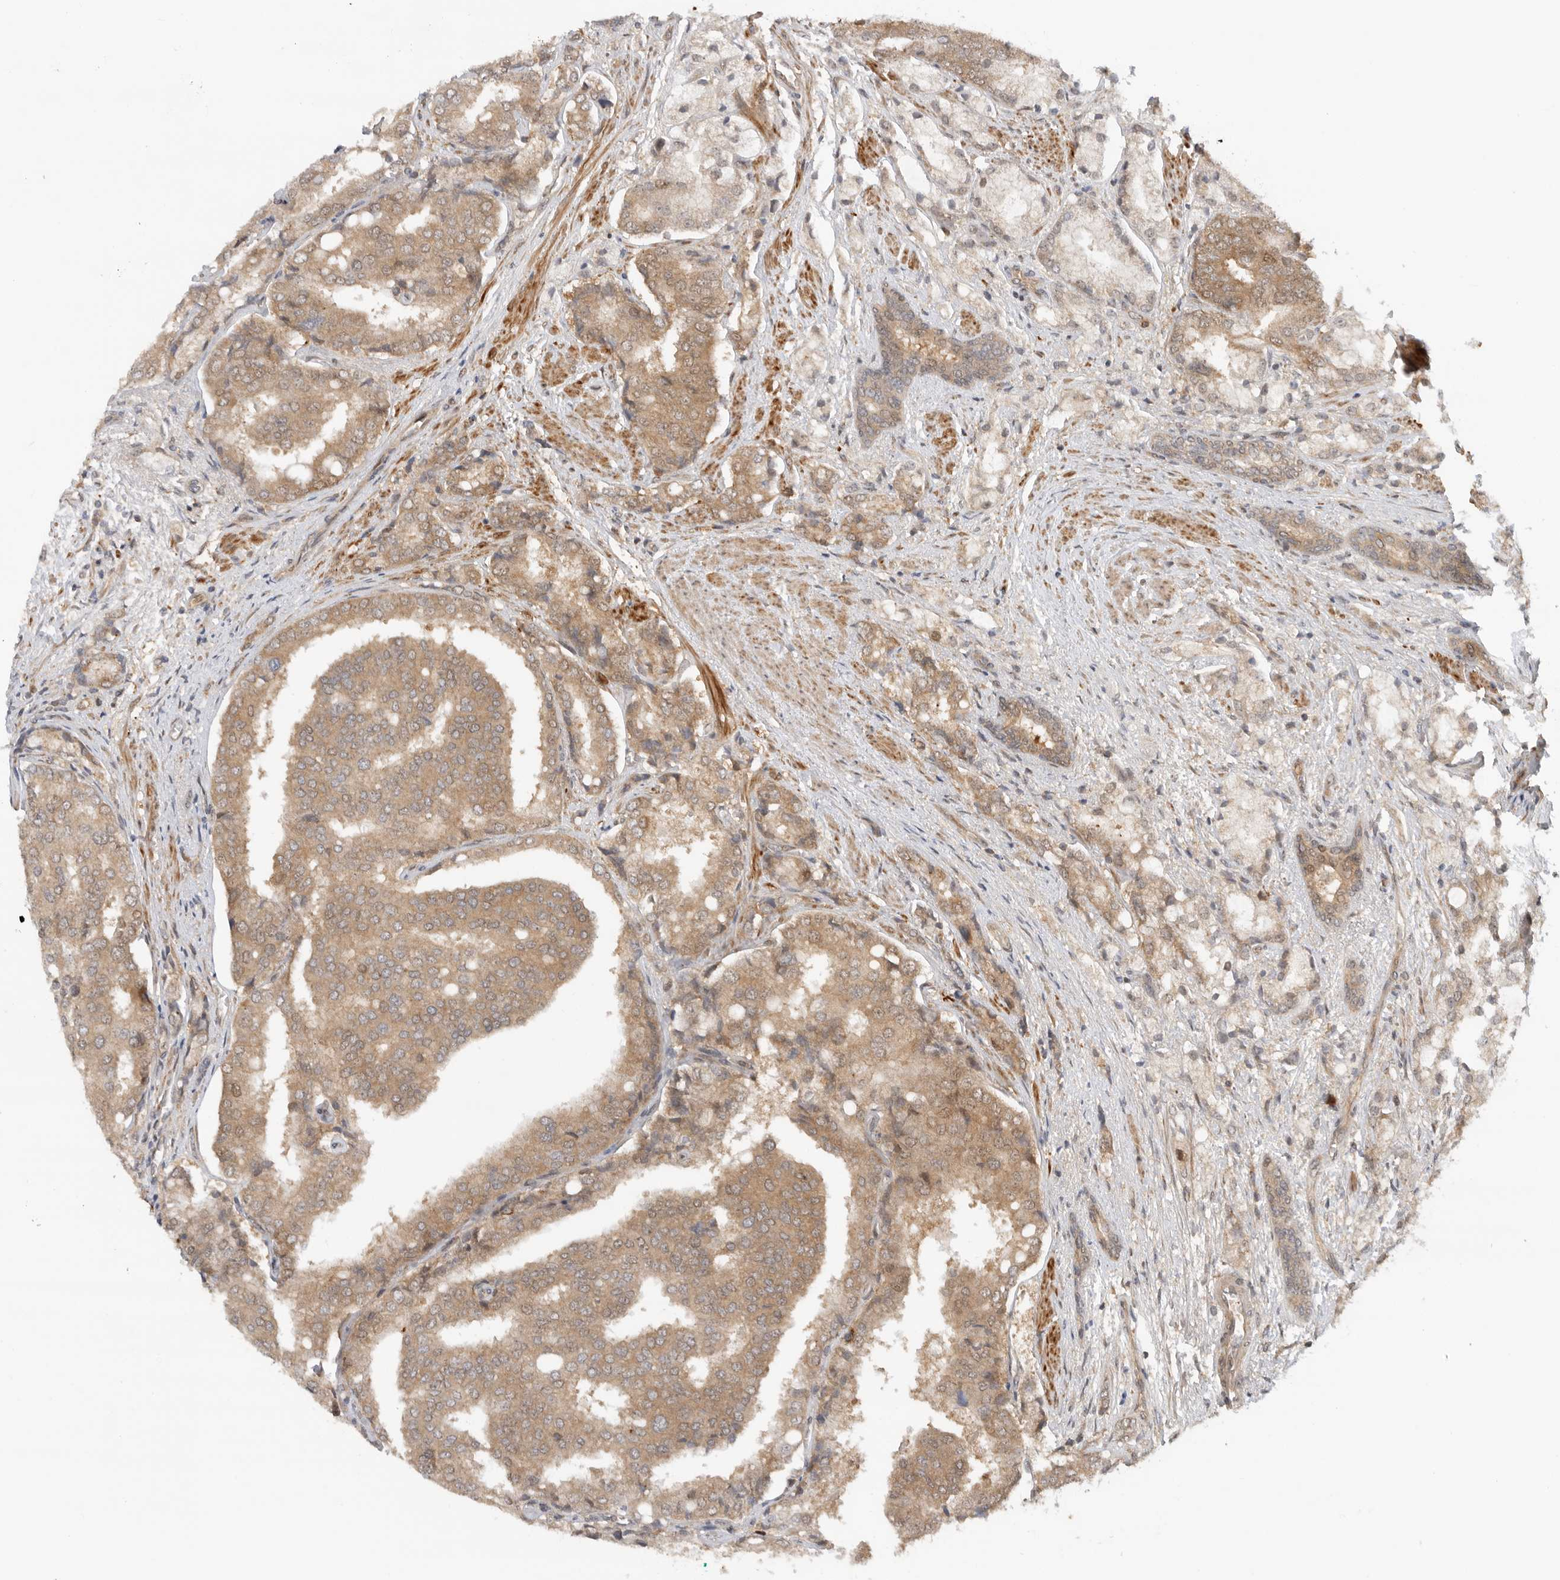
{"staining": {"intensity": "moderate", "quantity": ">75%", "location": "cytoplasmic/membranous"}, "tissue": "prostate cancer", "cell_type": "Tumor cells", "image_type": "cancer", "snomed": [{"axis": "morphology", "description": "Adenocarcinoma, High grade"}, {"axis": "topography", "description": "Prostate"}], "caption": "Prostate cancer (high-grade adenocarcinoma) stained with a brown dye demonstrates moderate cytoplasmic/membranous positive staining in about >75% of tumor cells.", "gene": "DCAF8", "patient": {"sex": "male", "age": 50}}